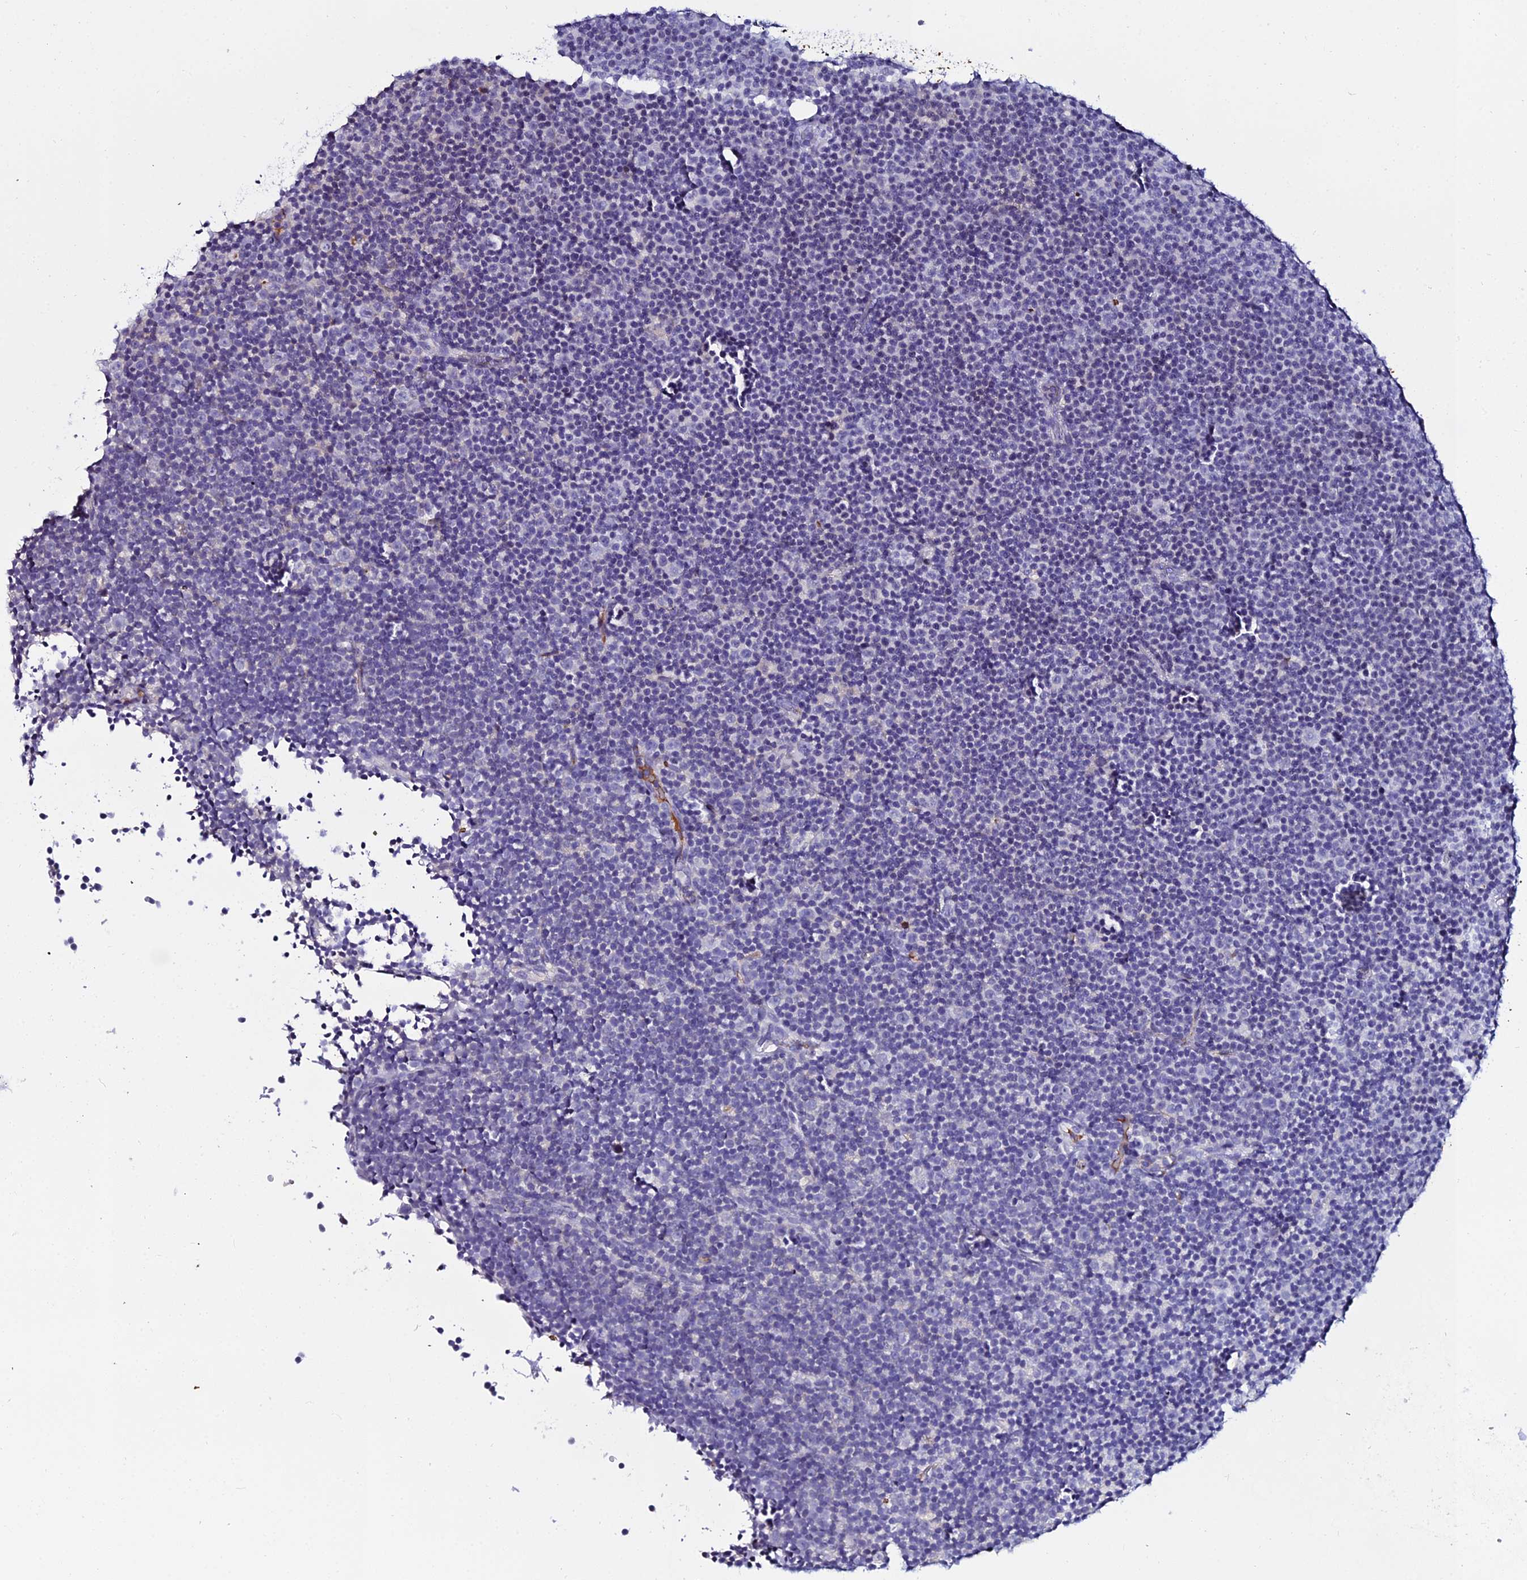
{"staining": {"intensity": "negative", "quantity": "none", "location": "none"}, "tissue": "lymphoma", "cell_type": "Tumor cells", "image_type": "cancer", "snomed": [{"axis": "morphology", "description": "Malignant lymphoma, non-Hodgkin's type, Low grade"}, {"axis": "topography", "description": "Lymph node"}], "caption": "IHC of lymphoma shows no positivity in tumor cells.", "gene": "DEFB132", "patient": {"sex": "female", "age": 67}}